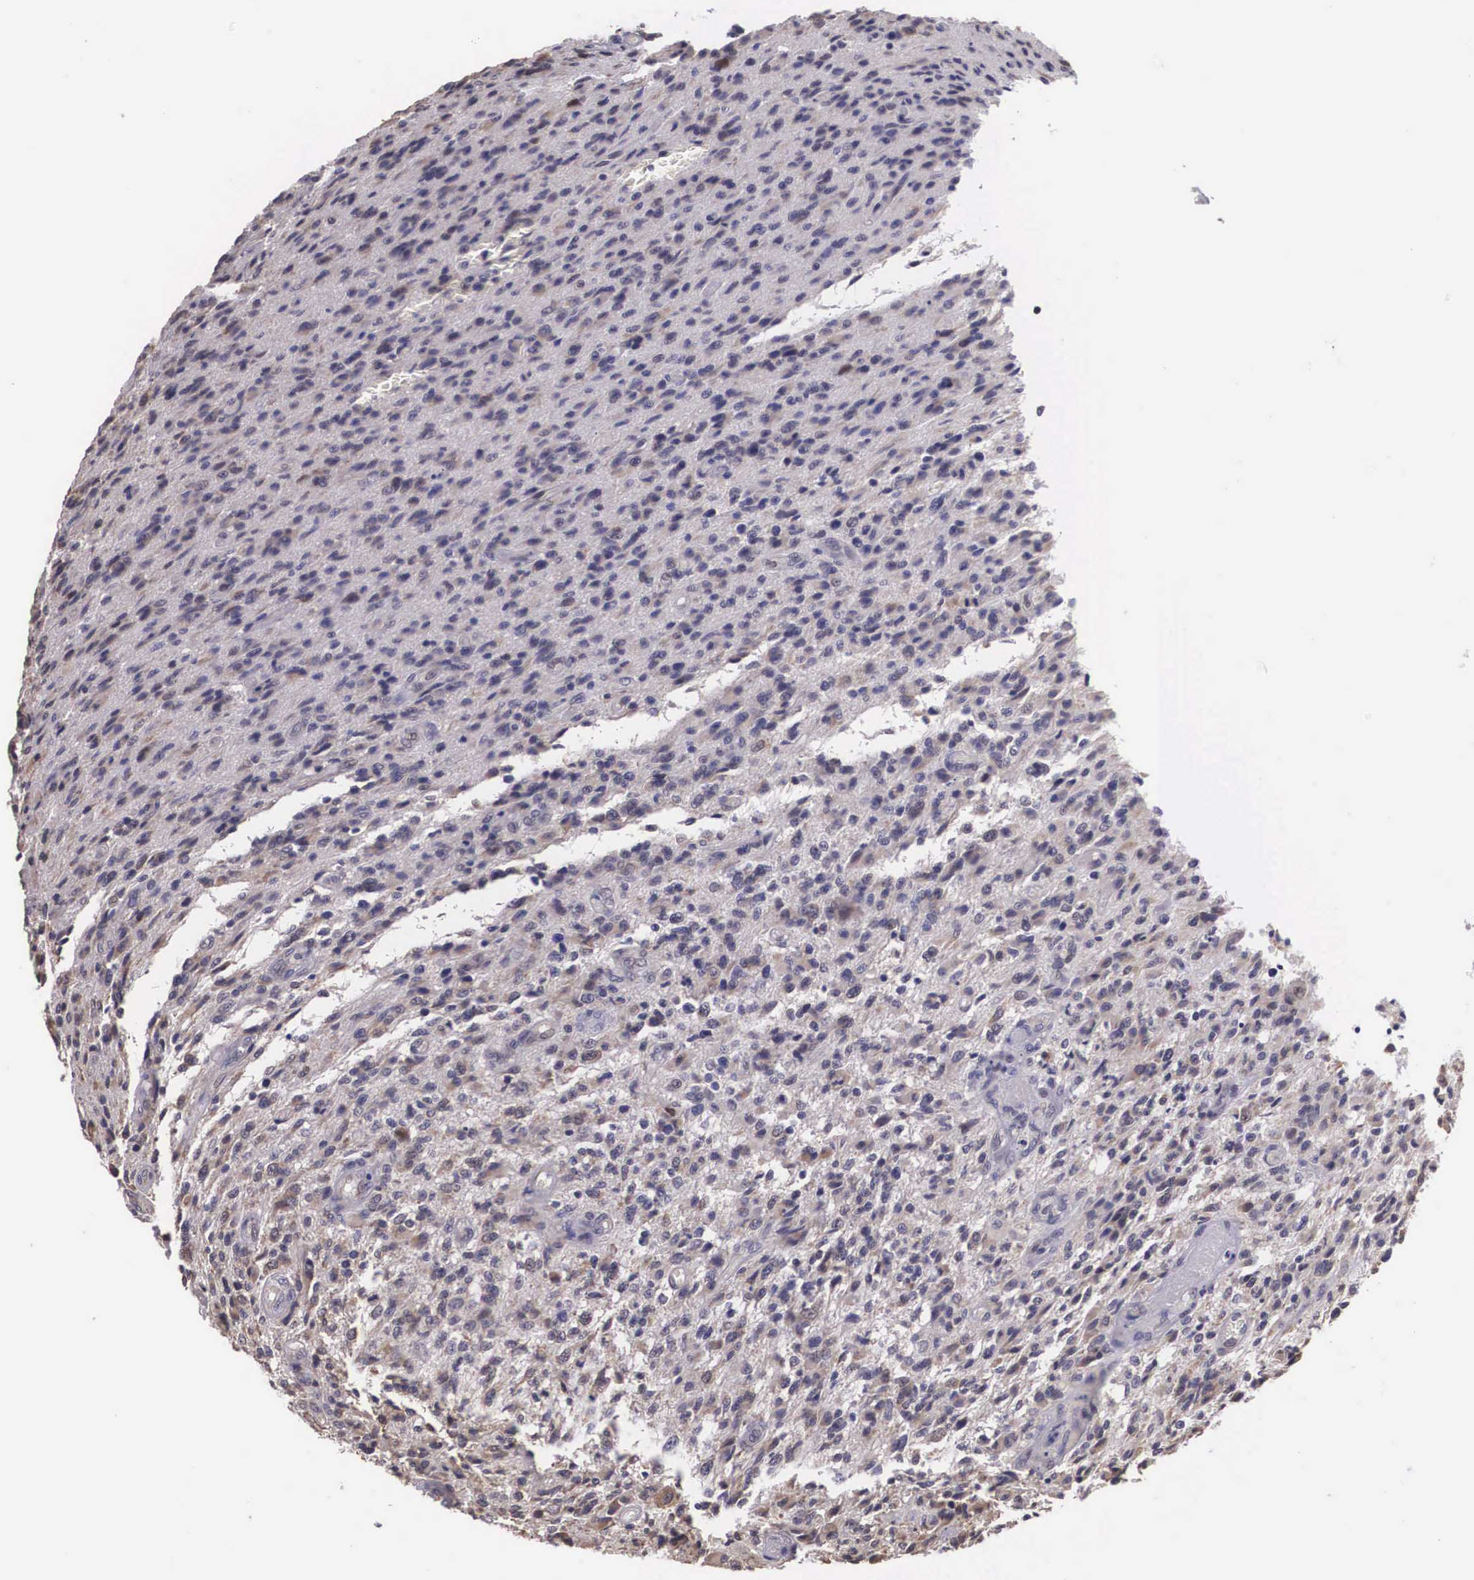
{"staining": {"intensity": "negative", "quantity": "none", "location": "none"}, "tissue": "glioma", "cell_type": "Tumor cells", "image_type": "cancer", "snomed": [{"axis": "morphology", "description": "Glioma, malignant, High grade"}, {"axis": "topography", "description": "Brain"}], "caption": "The immunohistochemistry photomicrograph has no significant staining in tumor cells of high-grade glioma (malignant) tissue. Brightfield microscopy of immunohistochemistry (IHC) stained with DAB (brown) and hematoxylin (blue), captured at high magnification.", "gene": "SLC25A21", "patient": {"sex": "male", "age": 36}}